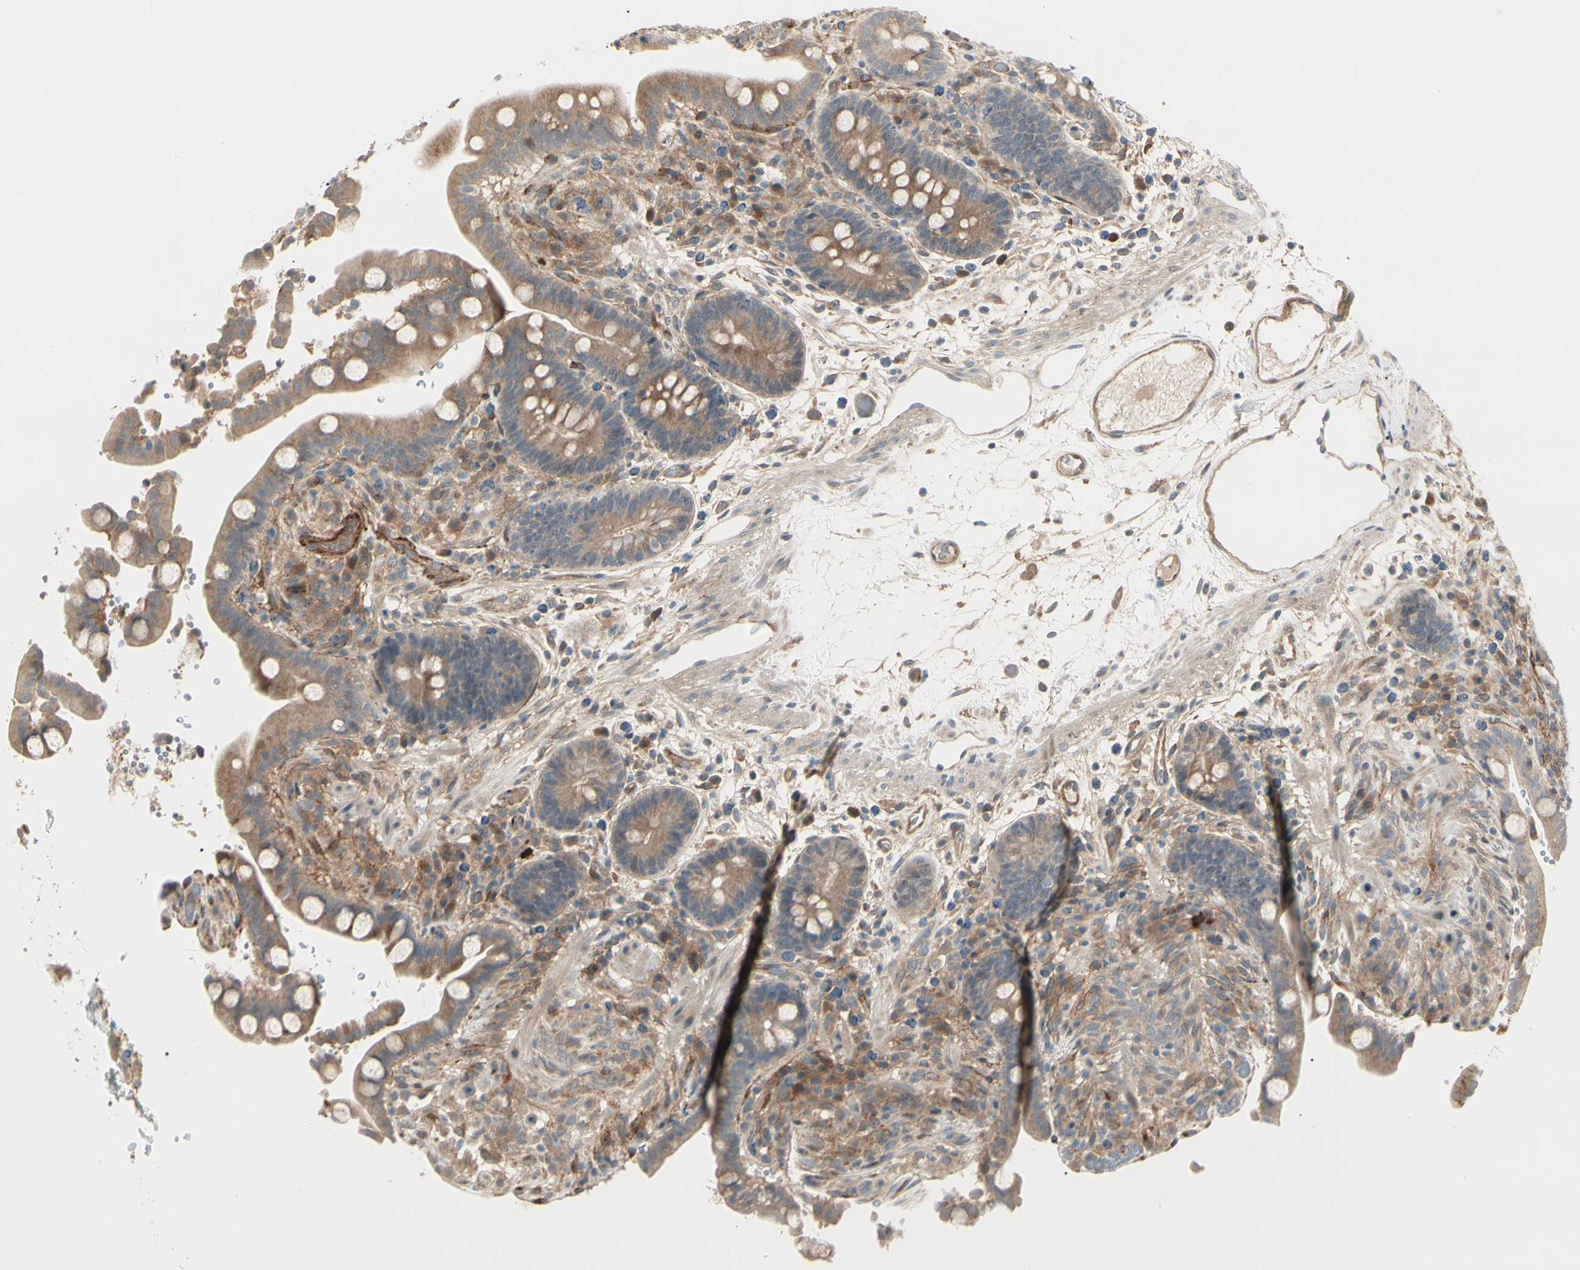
{"staining": {"intensity": "moderate", "quantity": "25%-75%", "location": "cytoplasmic/membranous"}, "tissue": "colon", "cell_type": "Endothelial cells", "image_type": "normal", "snomed": [{"axis": "morphology", "description": "Normal tissue, NOS"}, {"axis": "topography", "description": "Colon"}], "caption": "Moderate cytoplasmic/membranous staining for a protein is identified in approximately 25%-75% of endothelial cells of unremarkable colon using immunohistochemistry.", "gene": "F2R", "patient": {"sex": "male", "age": 73}}